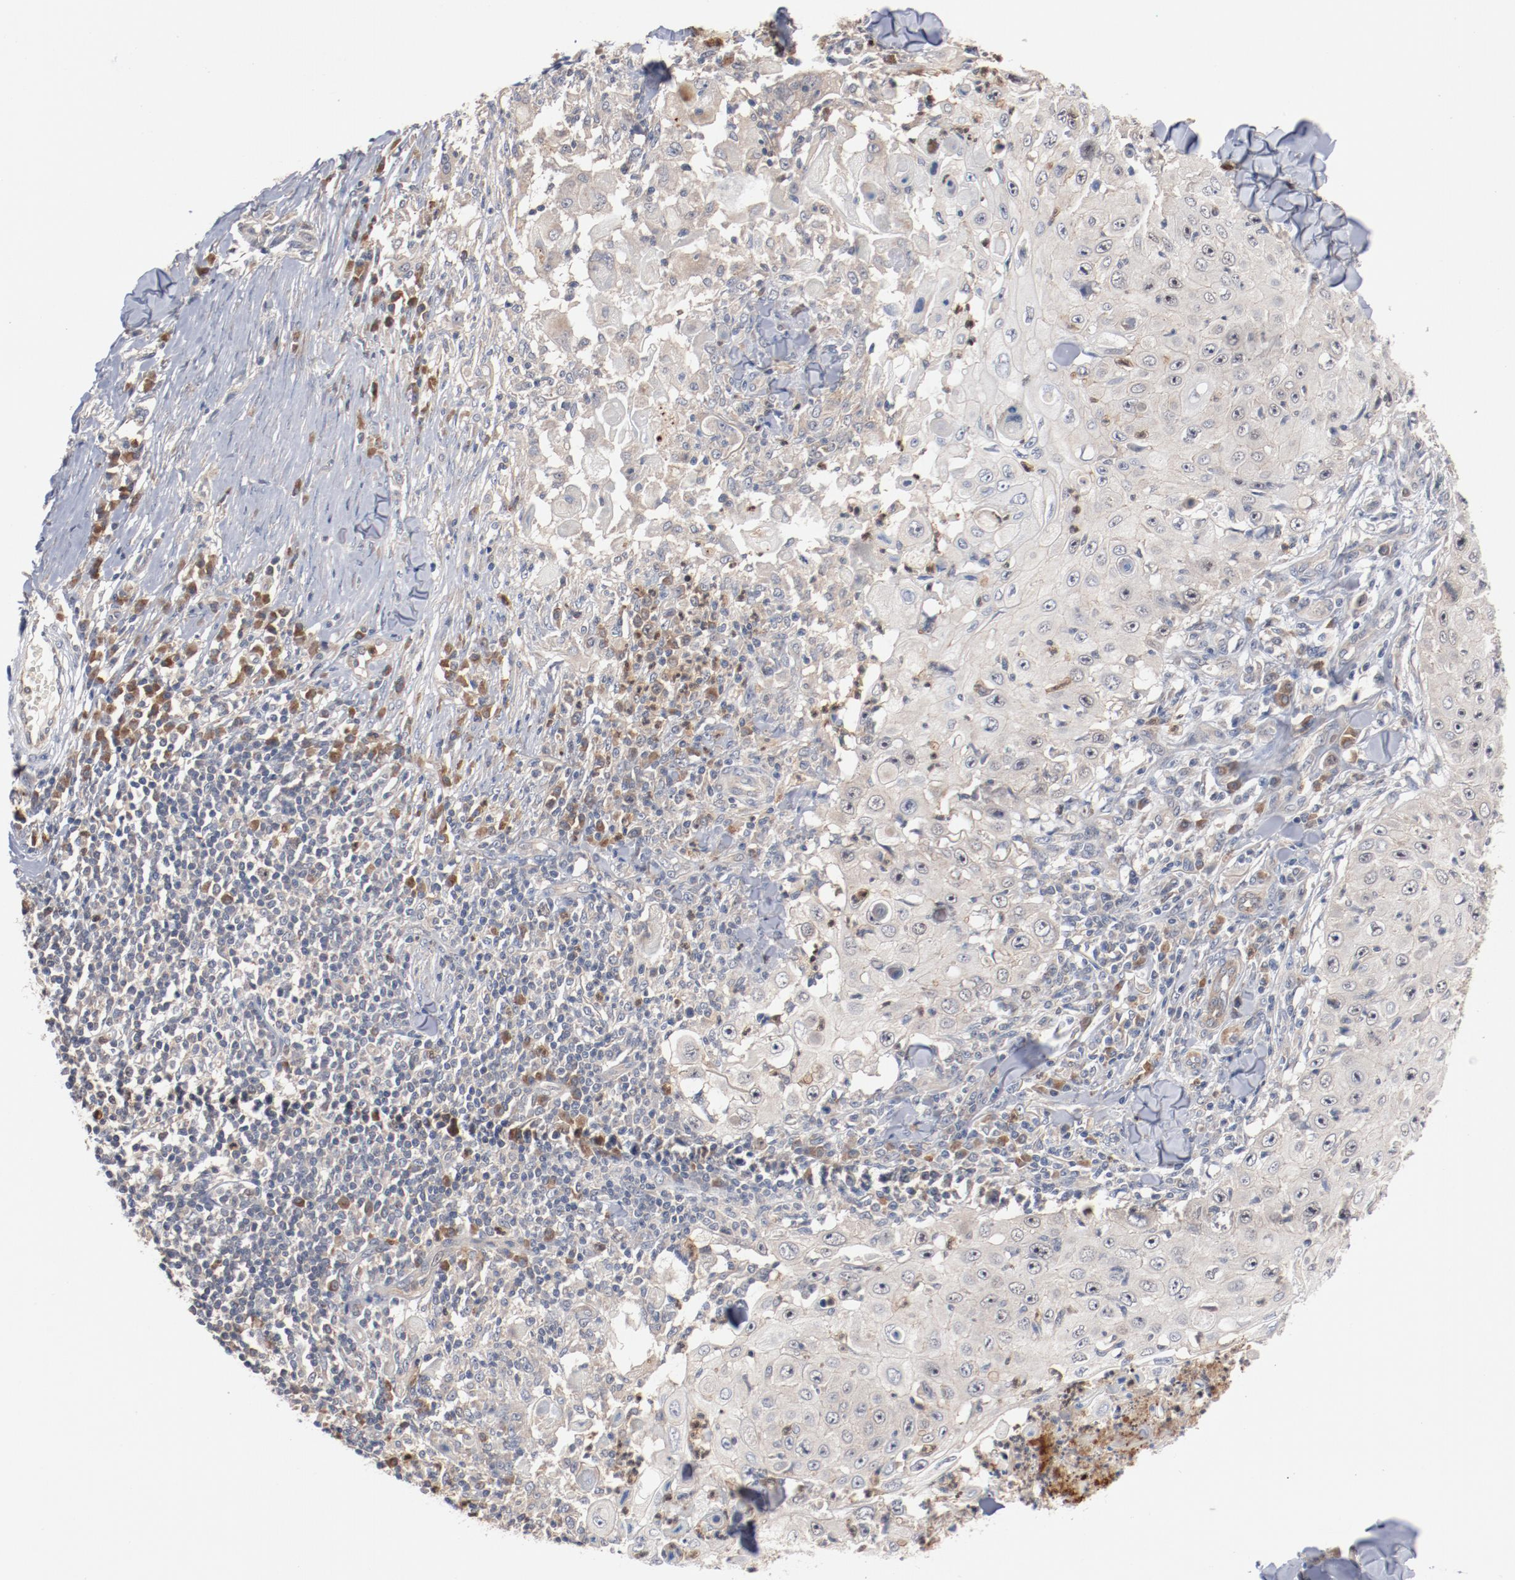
{"staining": {"intensity": "weak", "quantity": "<25%", "location": "cytoplasmic/membranous"}, "tissue": "skin cancer", "cell_type": "Tumor cells", "image_type": "cancer", "snomed": [{"axis": "morphology", "description": "Squamous cell carcinoma, NOS"}, {"axis": "topography", "description": "Skin"}], "caption": "DAB (3,3'-diaminobenzidine) immunohistochemical staining of human skin cancer (squamous cell carcinoma) demonstrates no significant staining in tumor cells. (Immunohistochemistry, brightfield microscopy, high magnification).", "gene": "RNASE11", "patient": {"sex": "male", "age": 86}}